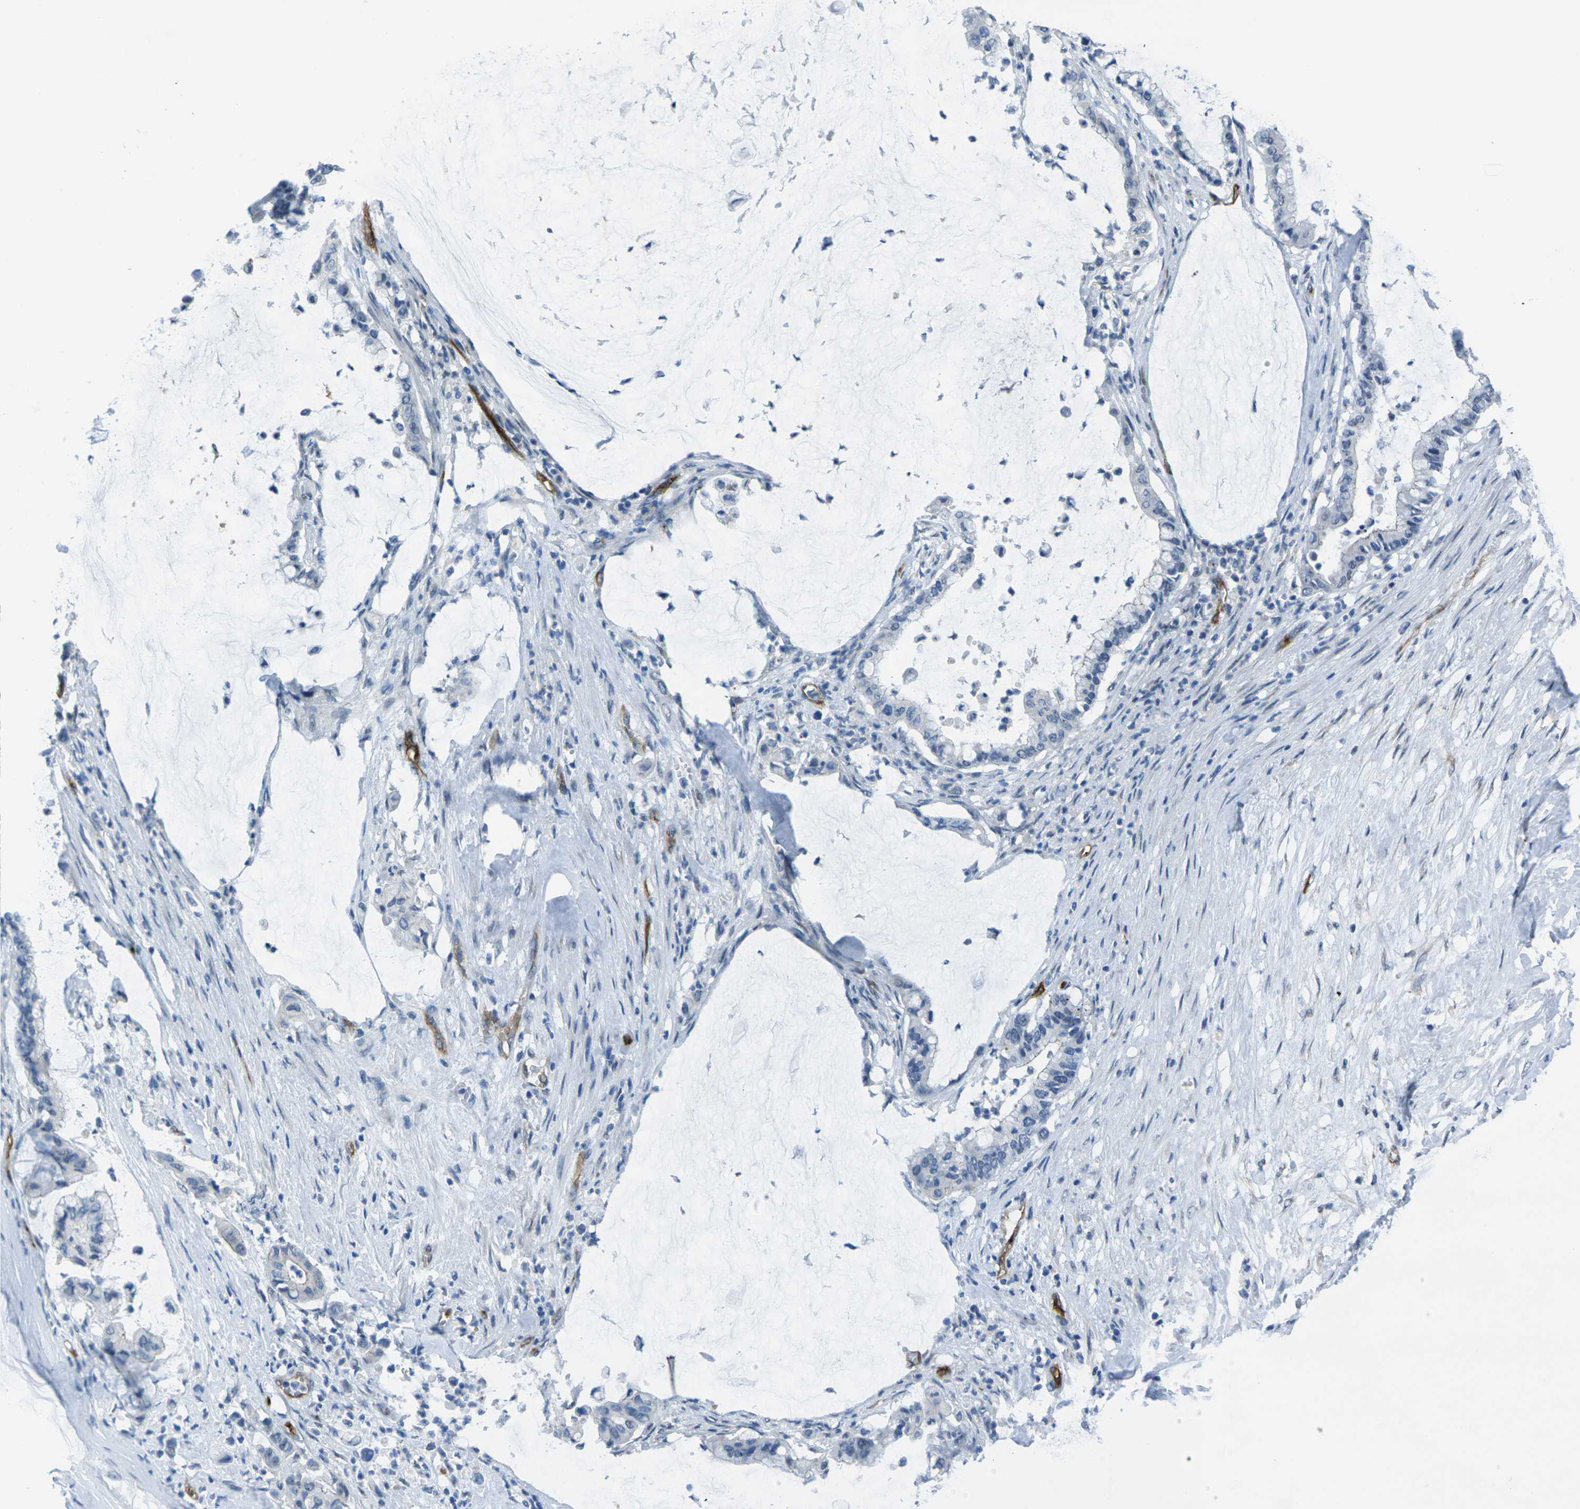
{"staining": {"intensity": "negative", "quantity": "none", "location": "none"}, "tissue": "pancreatic cancer", "cell_type": "Tumor cells", "image_type": "cancer", "snomed": [{"axis": "morphology", "description": "Adenocarcinoma, NOS"}, {"axis": "topography", "description": "Pancreas"}], "caption": "Immunohistochemical staining of human pancreatic adenocarcinoma shows no significant positivity in tumor cells. (Stains: DAB immunohistochemistry (IHC) with hematoxylin counter stain, Microscopy: brightfield microscopy at high magnification).", "gene": "HSPA12B", "patient": {"sex": "male", "age": 41}}